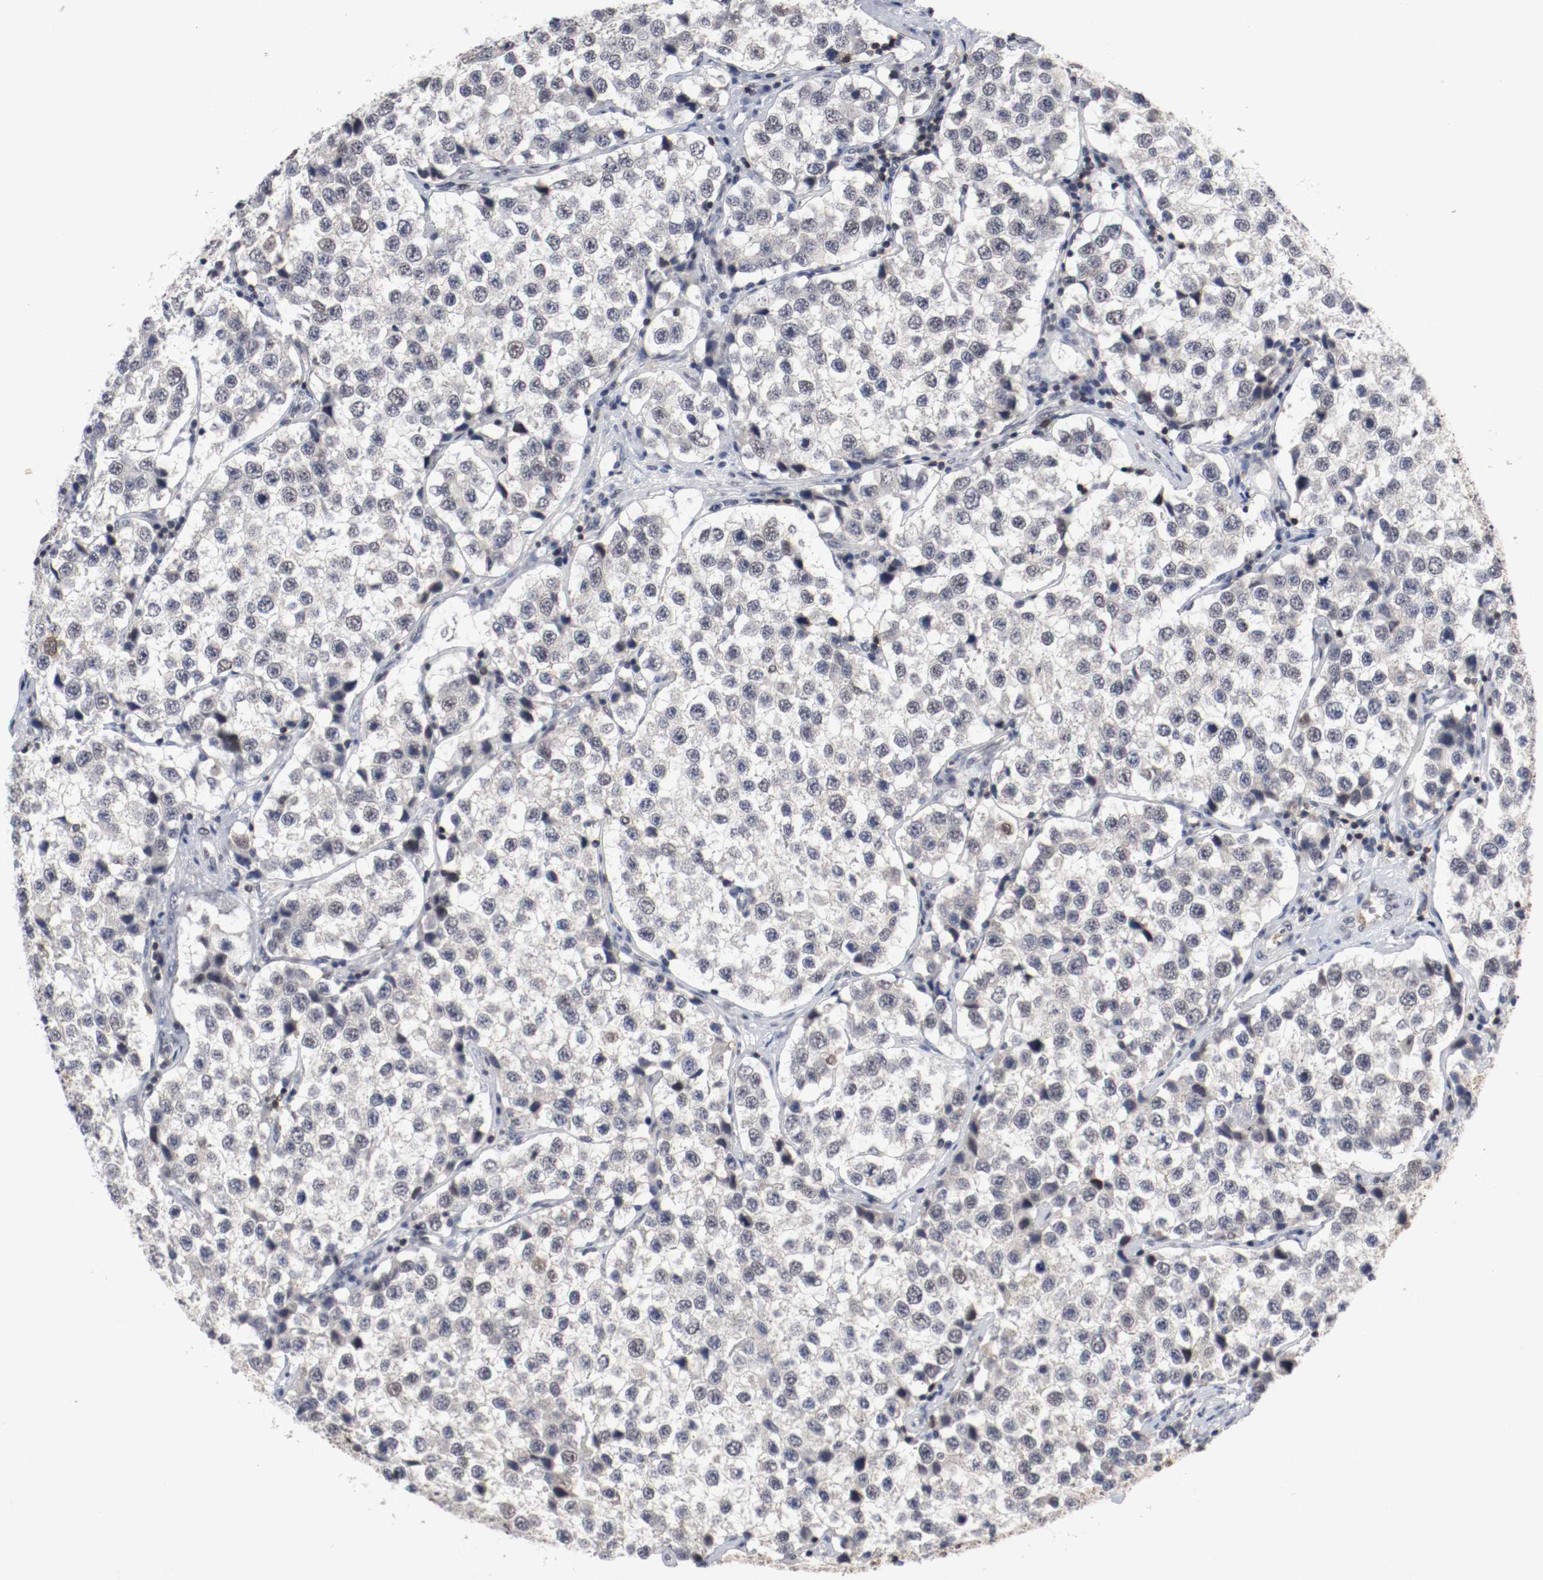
{"staining": {"intensity": "negative", "quantity": "none", "location": "none"}, "tissue": "testis cancer", "cell_type": "Tumor cells", "image_type": "cancer", "snomed": [{"axis": "morphology", "description": "Seminoma, NOS"}, {"axis": "topography", "description": "Testis"}], "caption": "A high-resolution photomicrograph shows immunohistochemistry staining of seminoma (testis), which demonstrates no significant staining in tumor cells.", "gene": "JUND", "patient": {"sex": "male", "age": 39}}